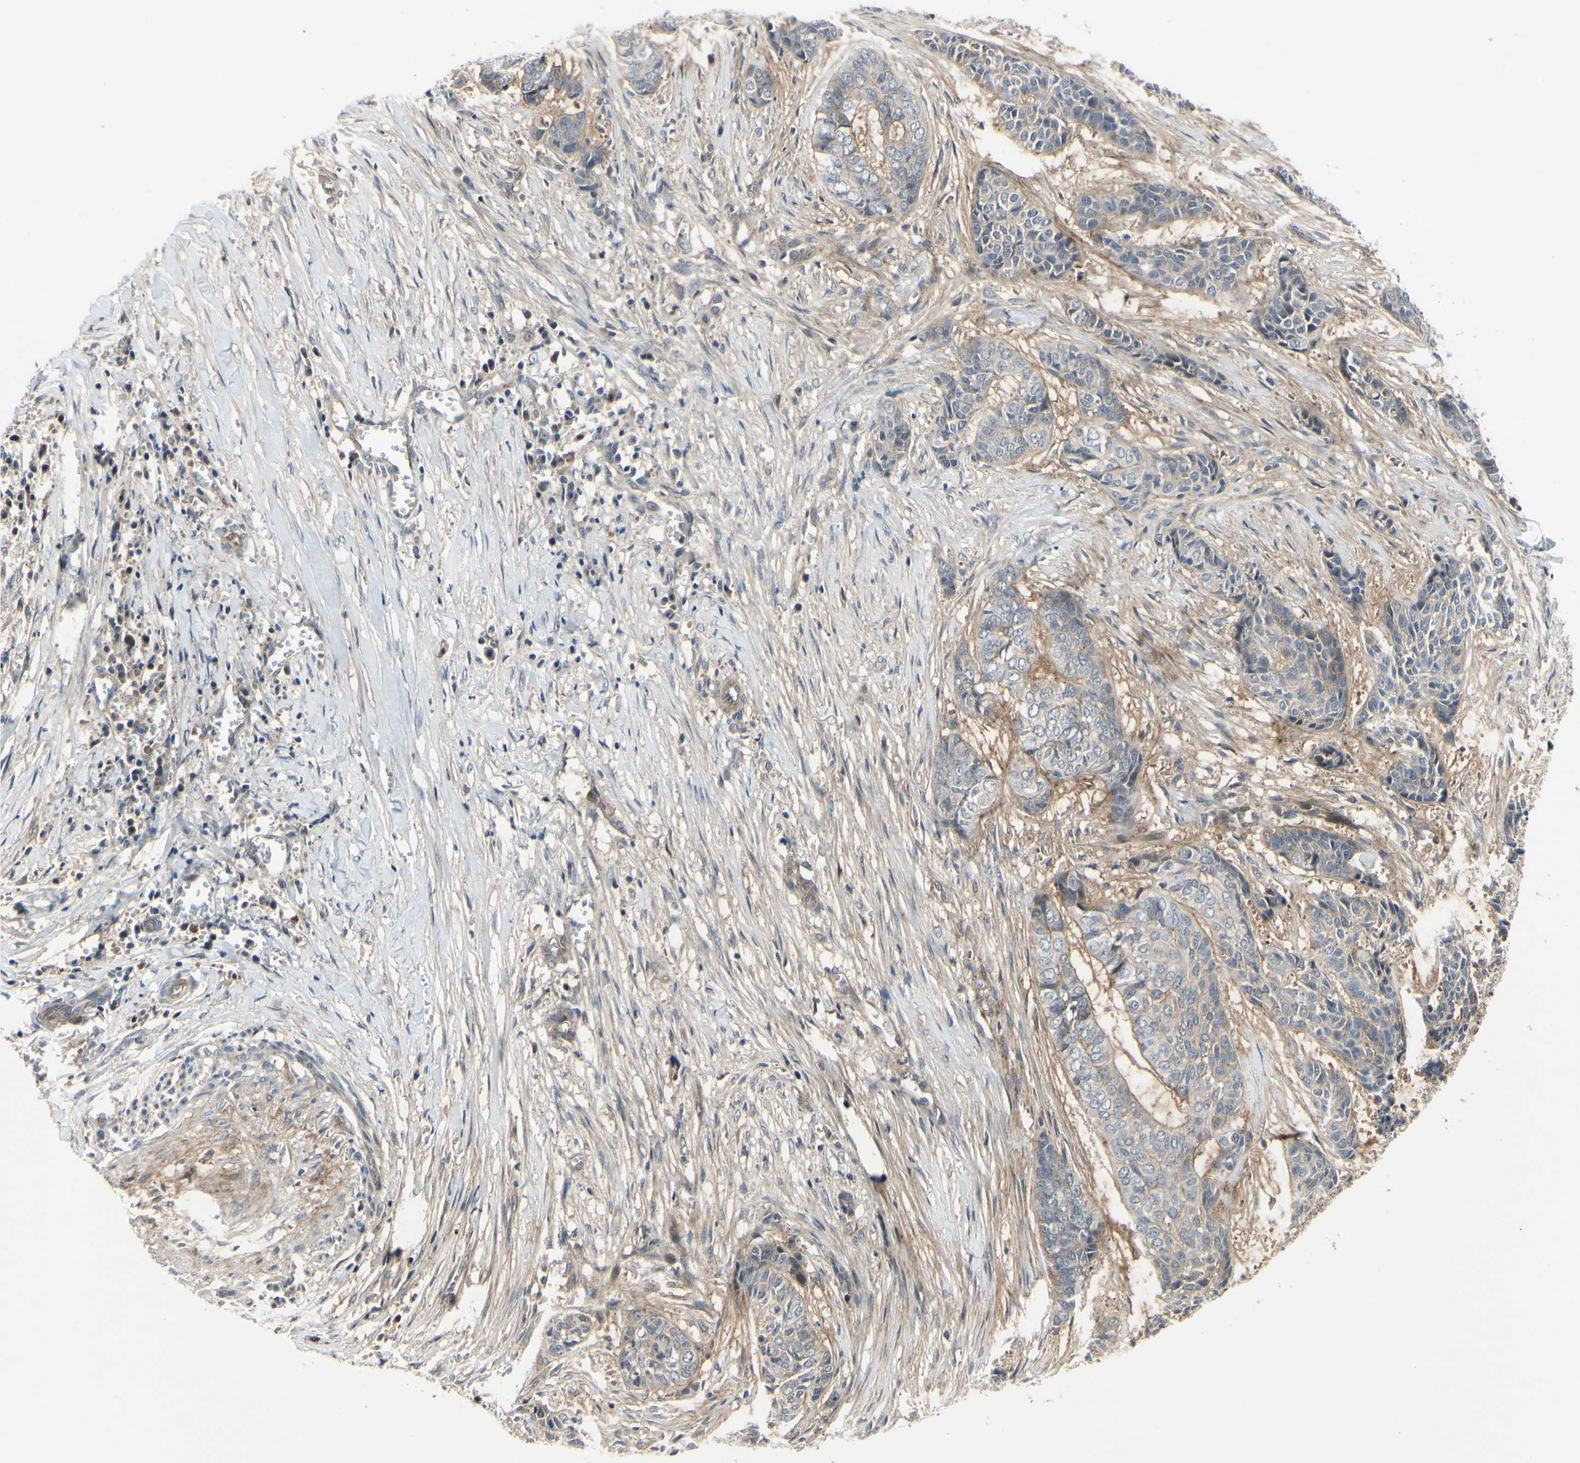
{"staining": {"intensity": "negative", "quantity": "none", "location": "none"}, "tissue": "skin cancer", "cell_type": "Tumor cells", "image_type": "cancer", "snomed": [{"axis": "morphology", "description": "Basal cell carcinoma"}, {"axis": "topography", "description": "Skin"}], "caption": "The photomicrograph displays no staining of tumor cells in skin basal cell carcinoma. (DAB (3,3'-diaminobenzidine) IHC with hematoxylin counter stain).", "gene": "COMMD9", "patient": {"sex": "female", "age": 64}}